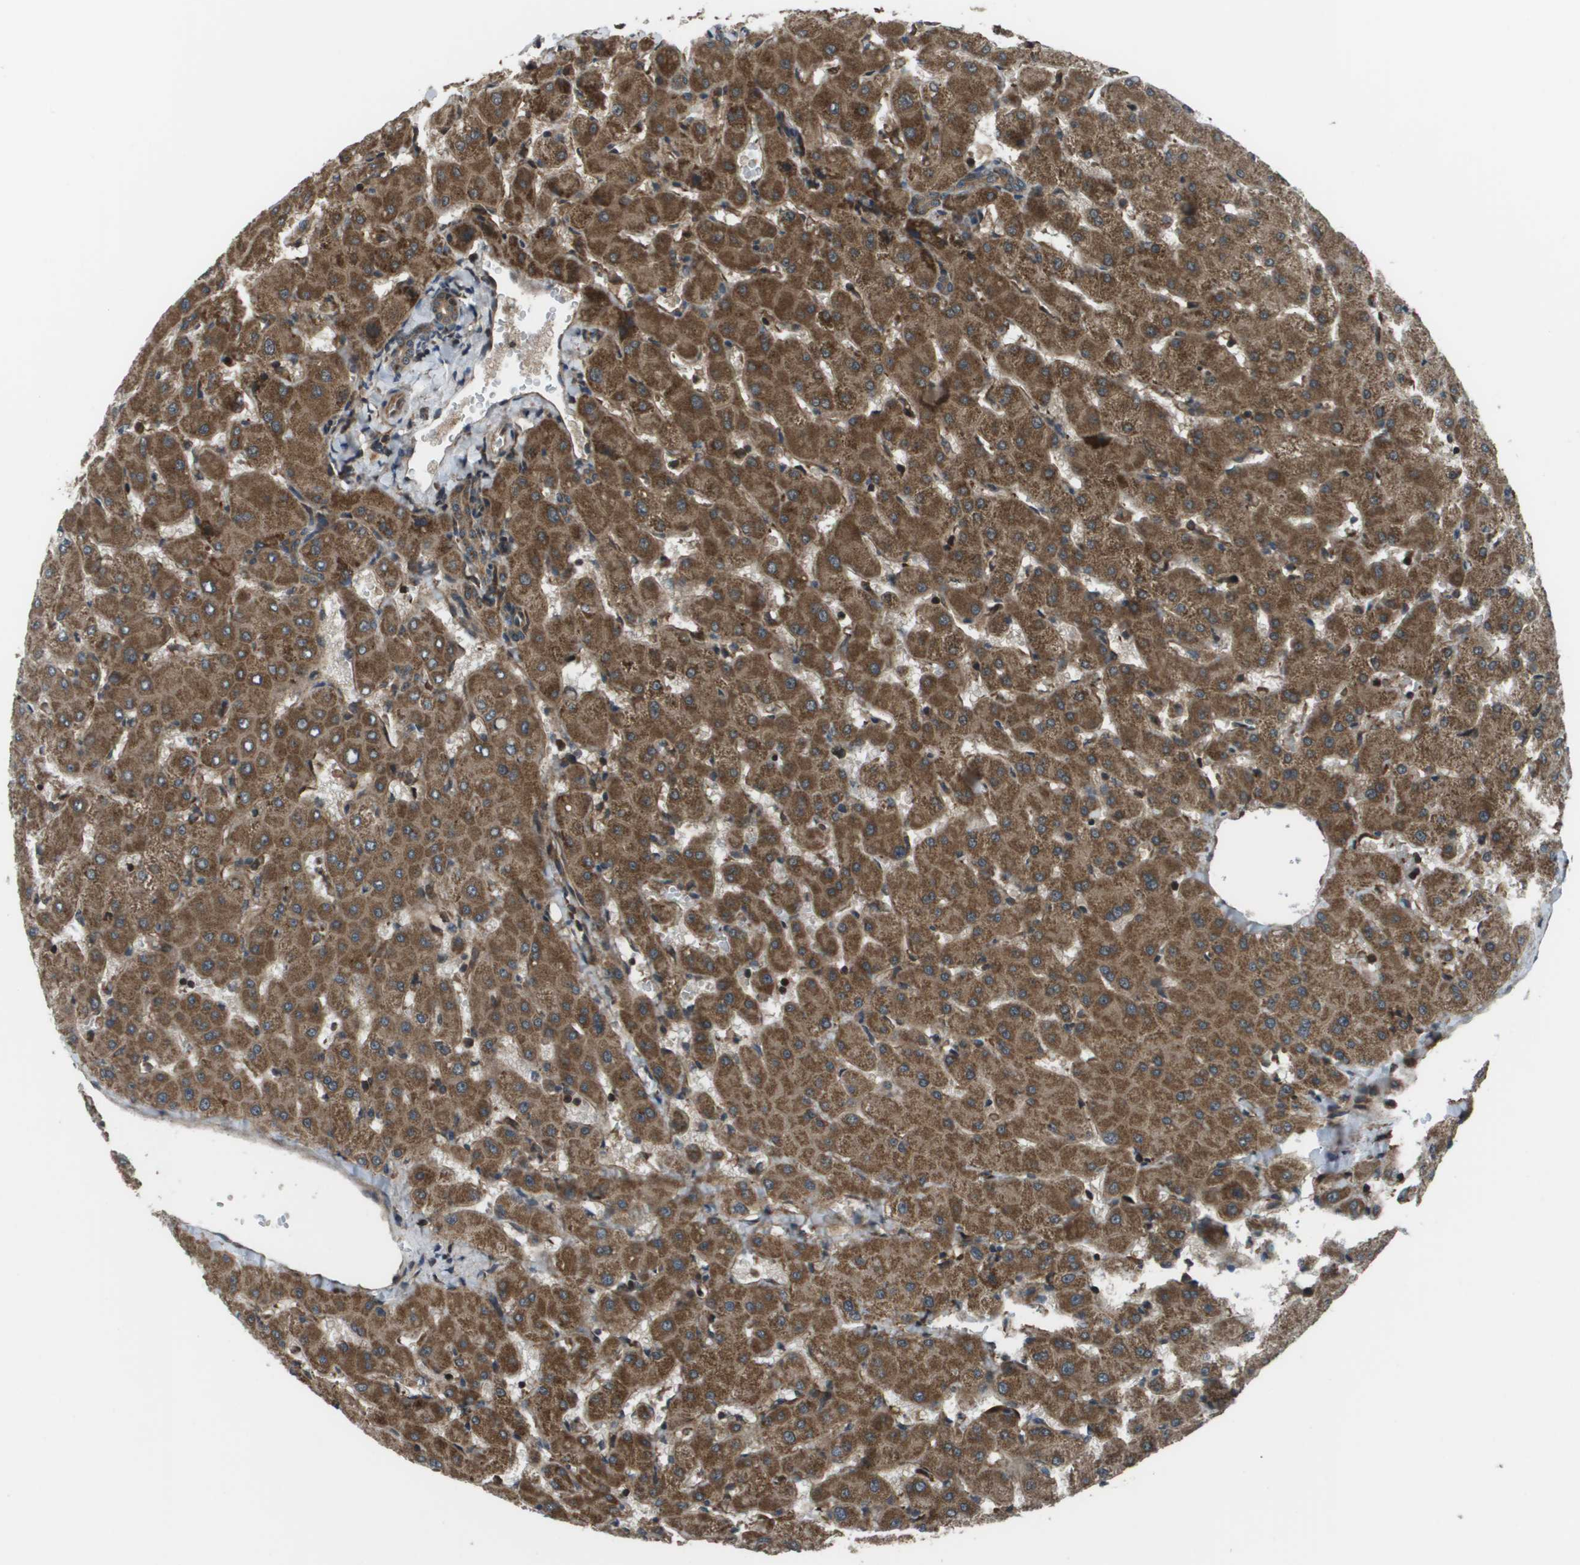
{"staining": {"intensity": "moderate", "quantity": ">75%", "location": "cytoplasmic/membranous"}, "tissue": "liver", "cell_type": "Cholangiocytes", "image_type": "normal", "snomed": [{"axis": "morphology", "description": "Normal tissue, NOS"}, {"axis": "topography", "description": "Liver"}], "caption": "Immunohistochemistry (IHC) (DAB (3,3'-diaminobenzidine)) staining of unremarkable liver demonstrates moderate cytoplasmic/membranous protein expression in about >75% of cholangiocytes. (brown staining indicates protein expression, while blue staining denotes nuclei).", "gene": "PLPBP", "patient": {"sex": "female", "age": 63}}